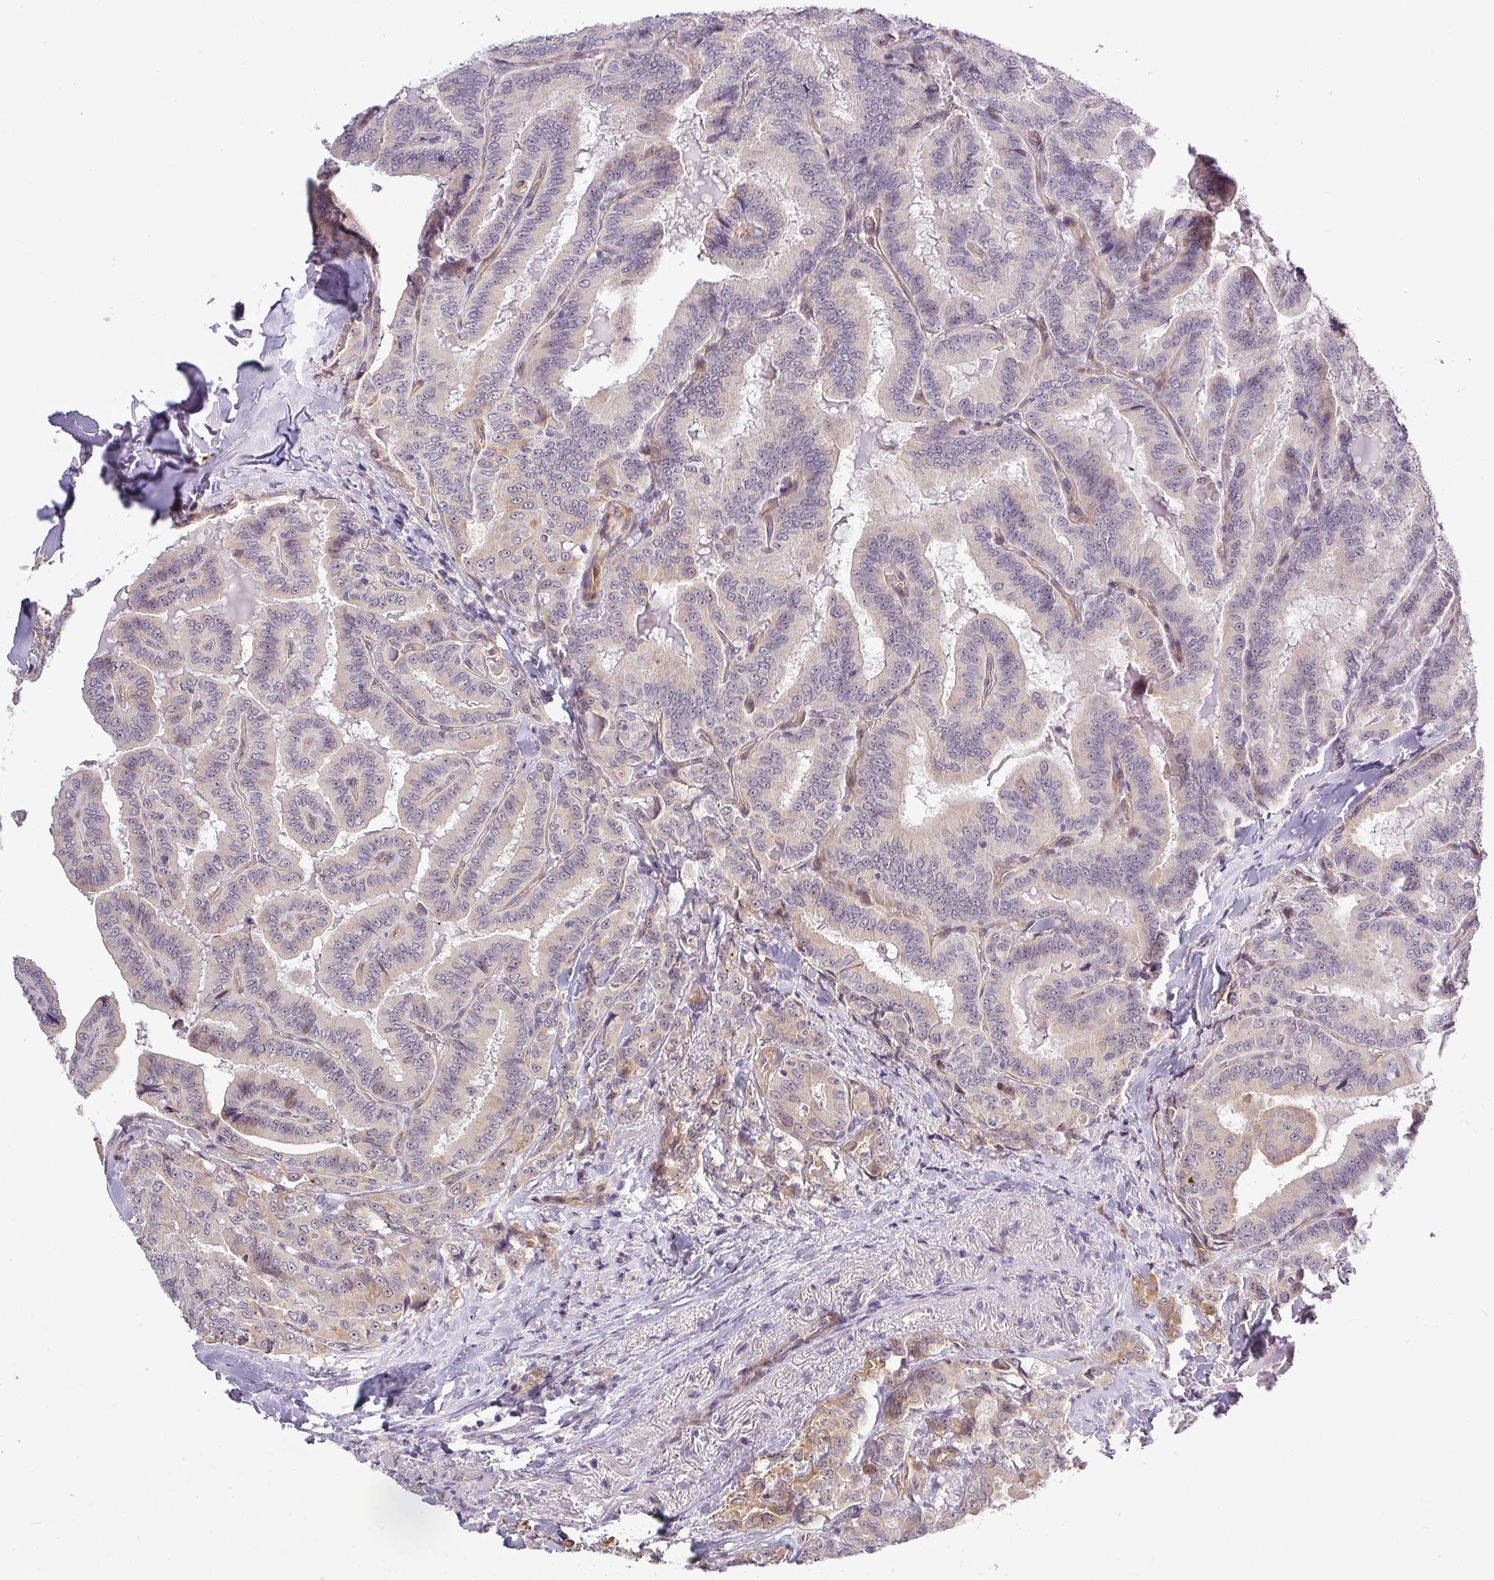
{"staining": {"intensity": "weak", "quantity": "<25%", "location": "cytoplasmic/membranous"}, "tissue": "thyroid cancer", "cell_type": "Tumor cells", "image_type": "cancer", "snomed": [{"axis": "morphology", "description": "Papillary adenocarcinoma, NOS"}, {"axis": "topography", "description": "Thyroid gland"}], "caption": "High power microscopy micrograph of an immunohistochemistry image of thyroid papillary adenocarcinoma, revealing no significant staining in tumor cells.", "gene": "PCDH1", "patient": {"sex": "male", "age": 61}}